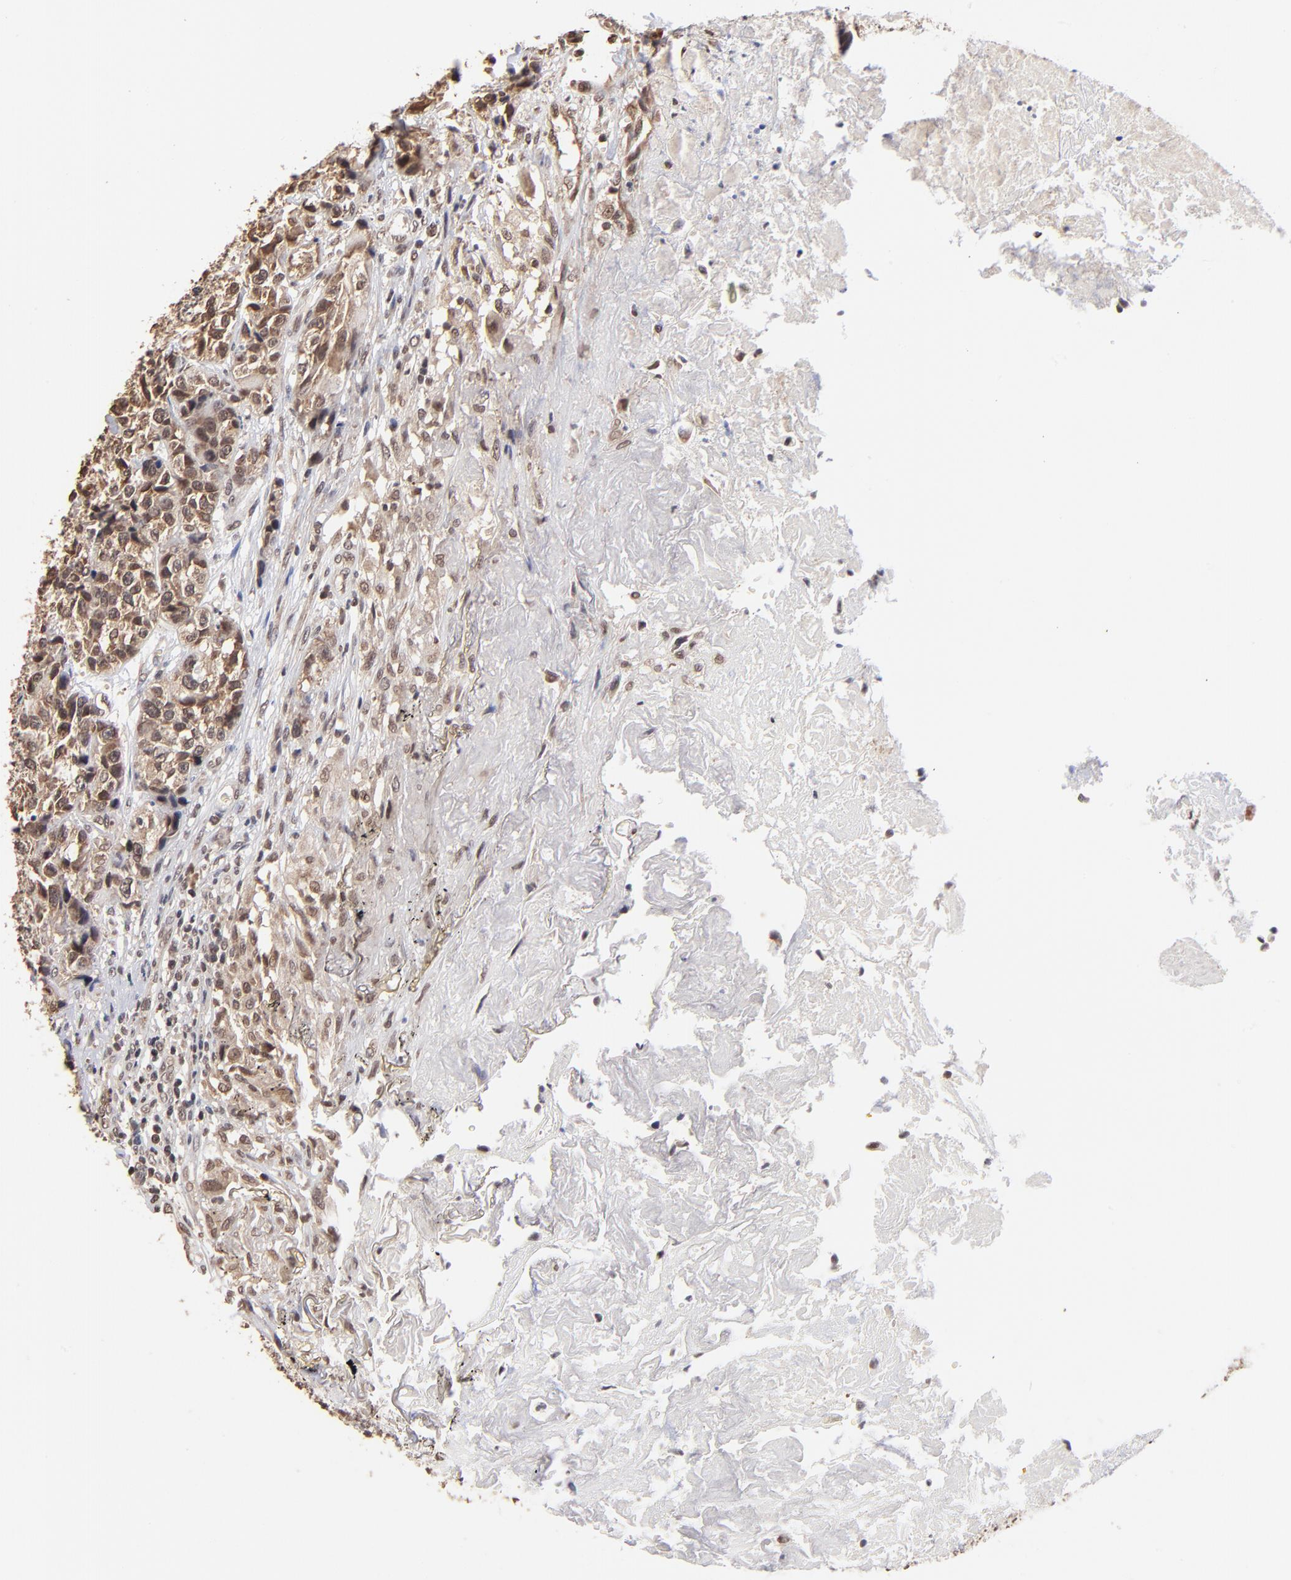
{"staining": {"intensity": "weak", "quantity": ">75%", "location": "cytoplasmic/membranous"}, "tissue": "urothelial cancer", "cell_type": "Tumor cells", "image_type": "cancer", "snomed": [{"axis": "morphology", "description": "Urothelial carcinoma, High grade"}, {"axis": "topography", "description": "Urinary bladder"}], "caption": "IHC of urothelial cancer shows low levels of weak cytoplasmic/membranous expression in about >75% of tumor cells.", "gene": "BRPF1", "patient": {"sex": "female", "age": 81}}